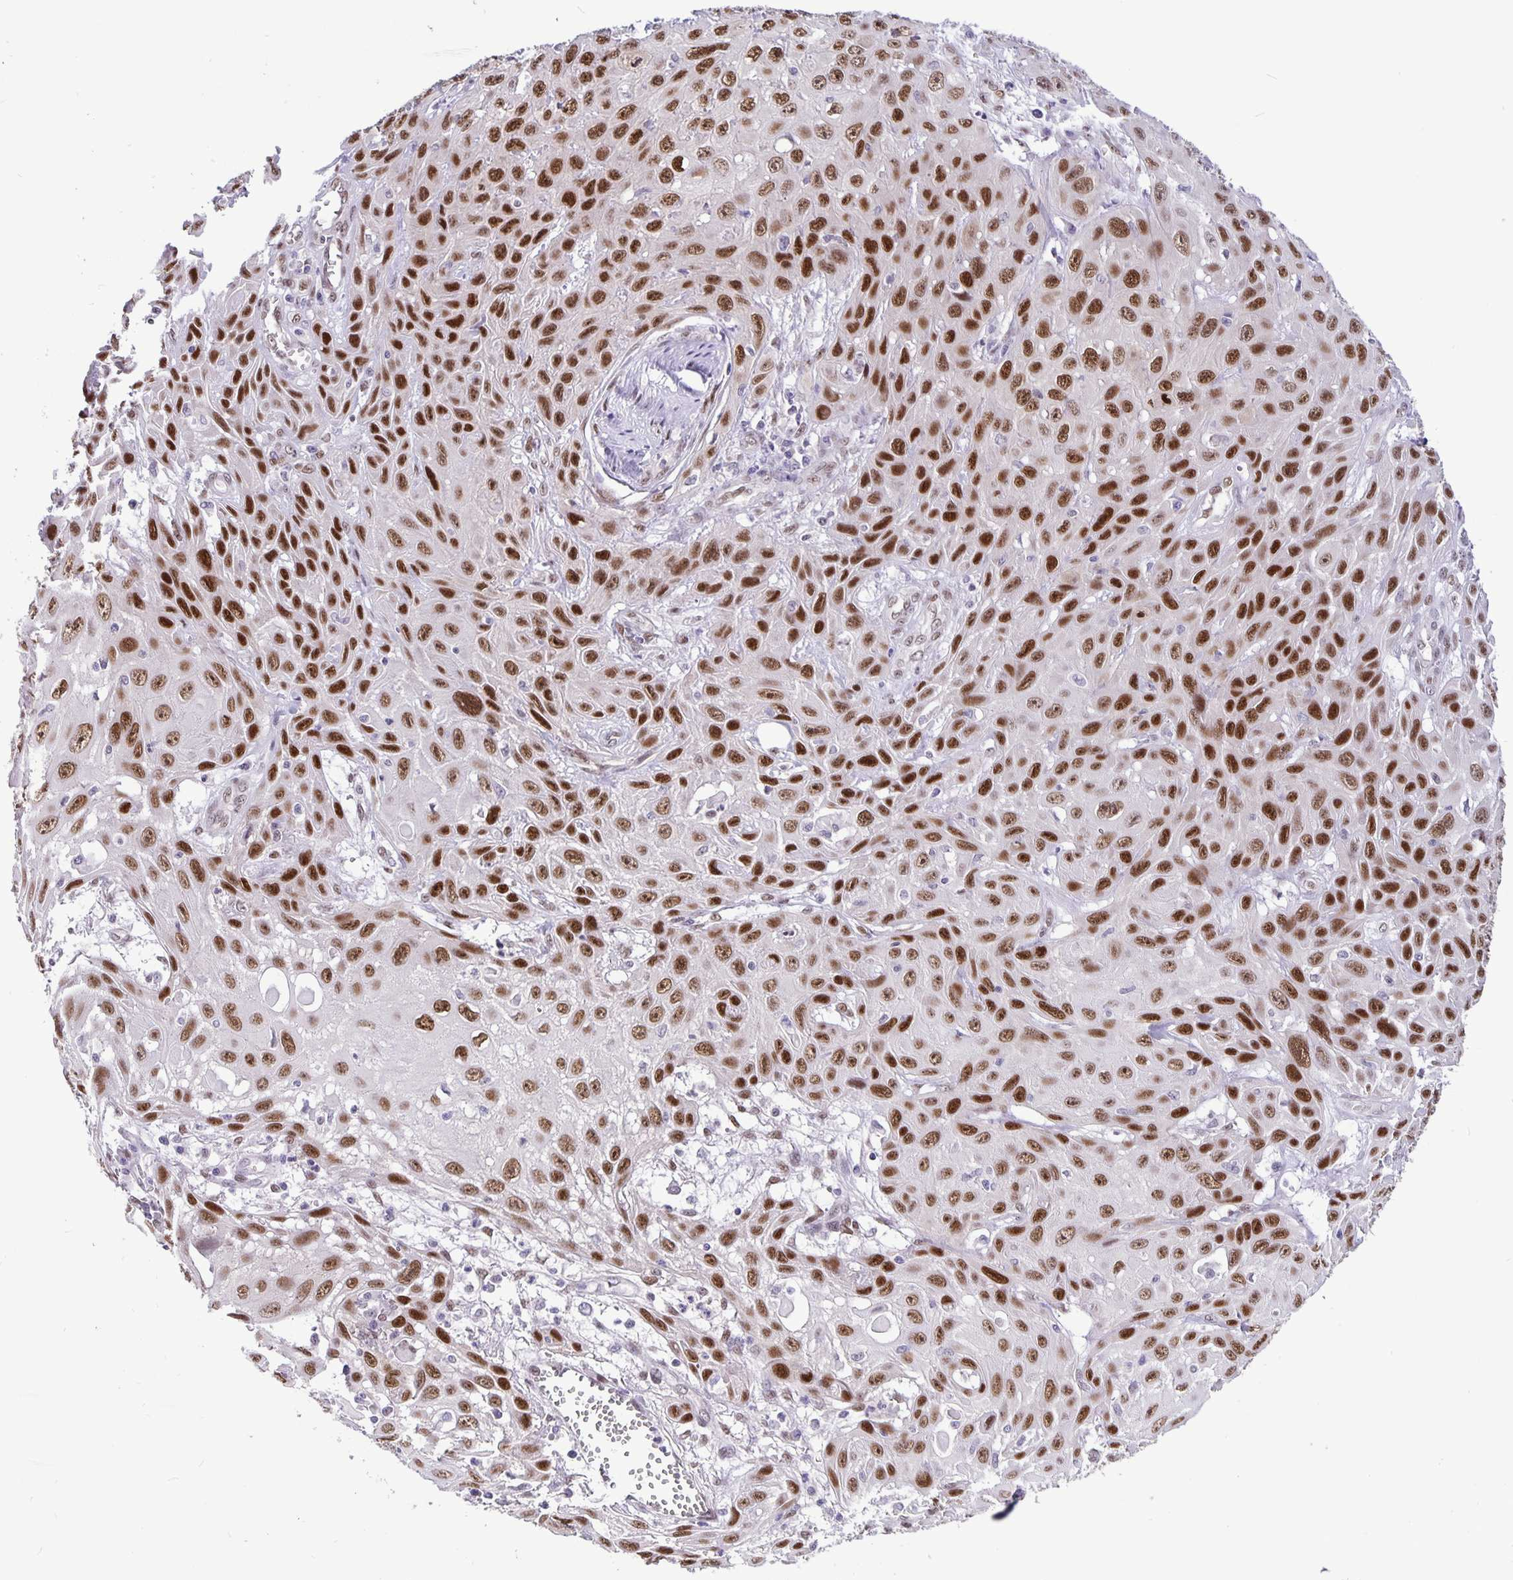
{"staining": {"intensity": "strong", "quantity": ">75%", "location": "nuclear"}, "tissue": "skin cancer", "cell_type": "Tumor cells", "image_type": "cancer", "snomed": [{"axis": "morphology", "description": "Squamous cell carcinoma, NOS"}, {"axis": "topography", "description": "Skin"}, {"axis": "topography", "description": "Vulva"}], "caption": "A brown stain labels strong nuclear expression of a protein in human skin squamous cell carcinoma tumor cells.", "gene": "FOSL2", "patient": {"sex": "female", "age": 71}}